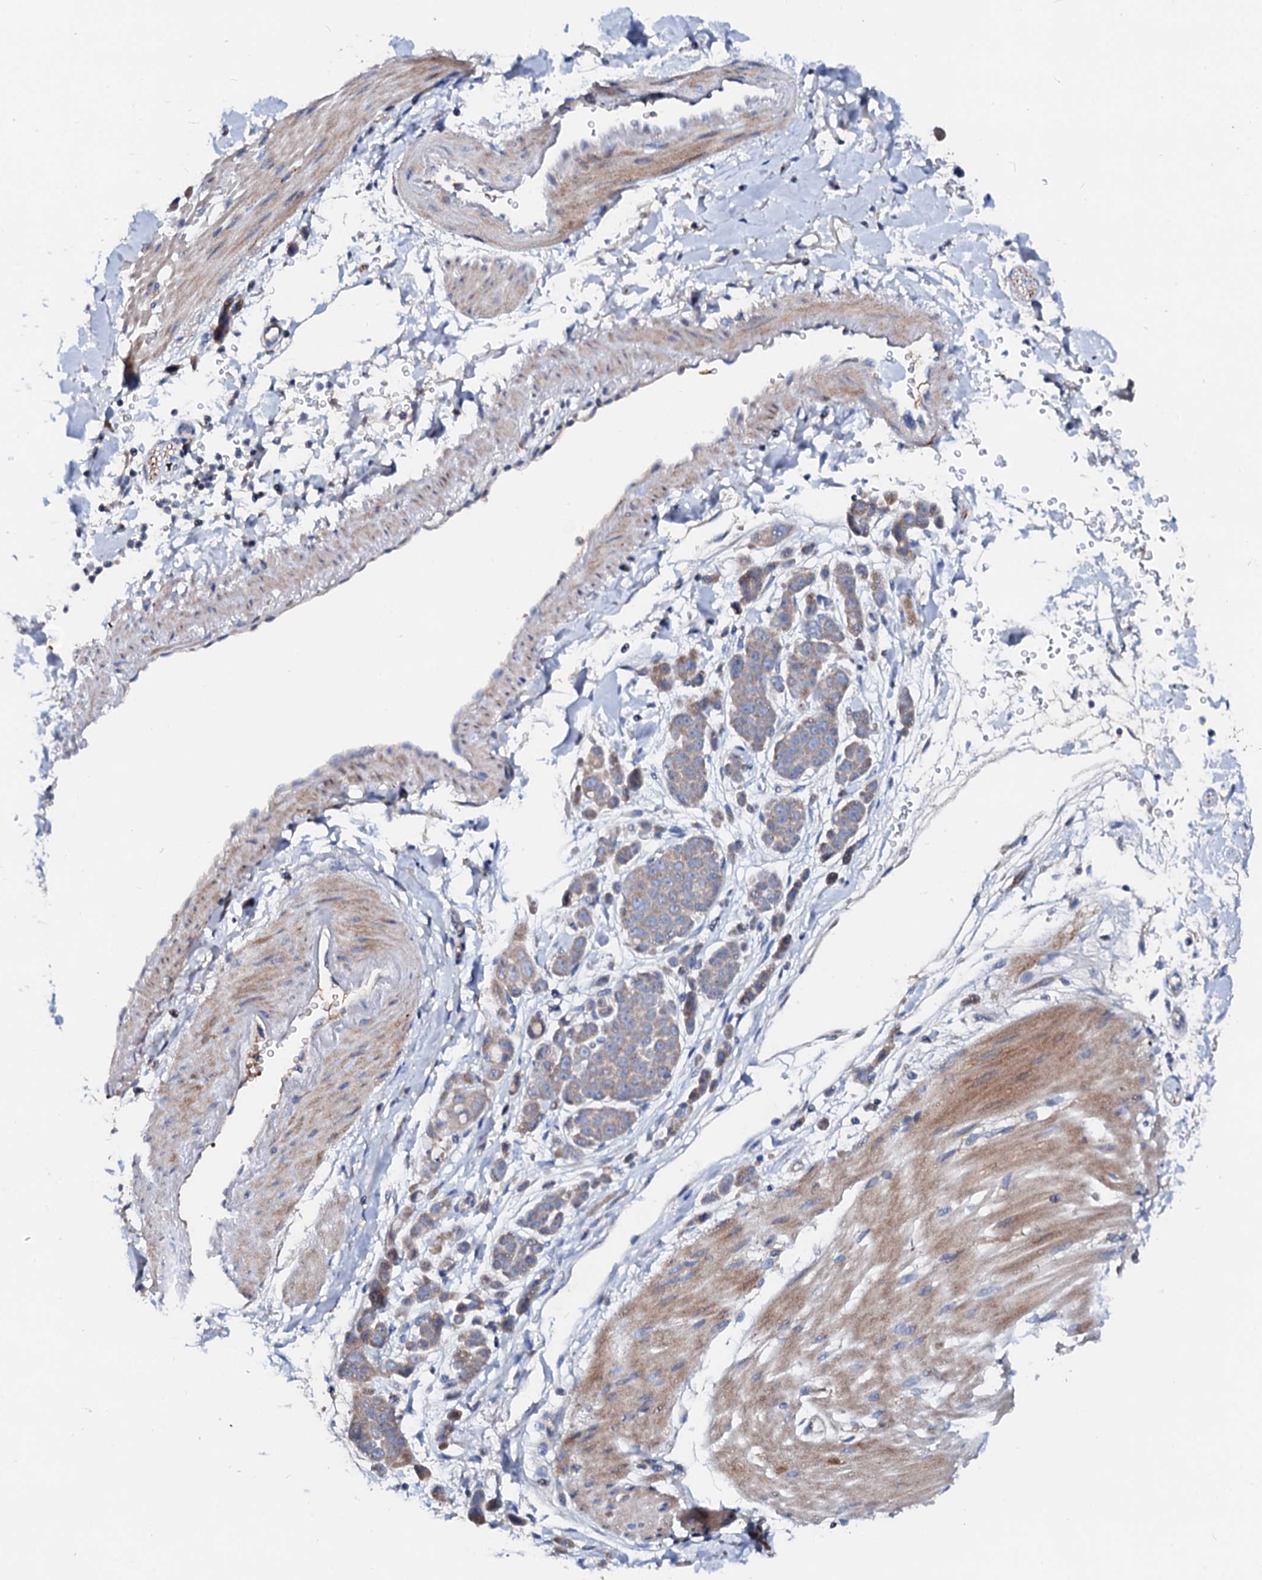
{"staining": {"intensity": "weak", "quantity": ">75%", "location": "cytoplasmic/membranous"}, "tissue": "pancreatic cancer", "cell_type": "Tumor cells", "image_type": "cancer", "snomed": [{"axis": "morphology", "description": "Normal tissue, NOS"}, {"axis": "morphology", "description": "Adenocarcinoma, NOS"}, {"axis": "topography", "description": "Pancreas"}], "caption": "Immunohistochemistry (IHC) histopathology image of human adenocarcinoma (pancreatic) stained for a protein (brown), which displays low levels of weak cytoplasmic/membranous expression in about >75% of tumor cells.", "gene": "SLC10A7", "patient": {"sex": "female", "age": 64}}